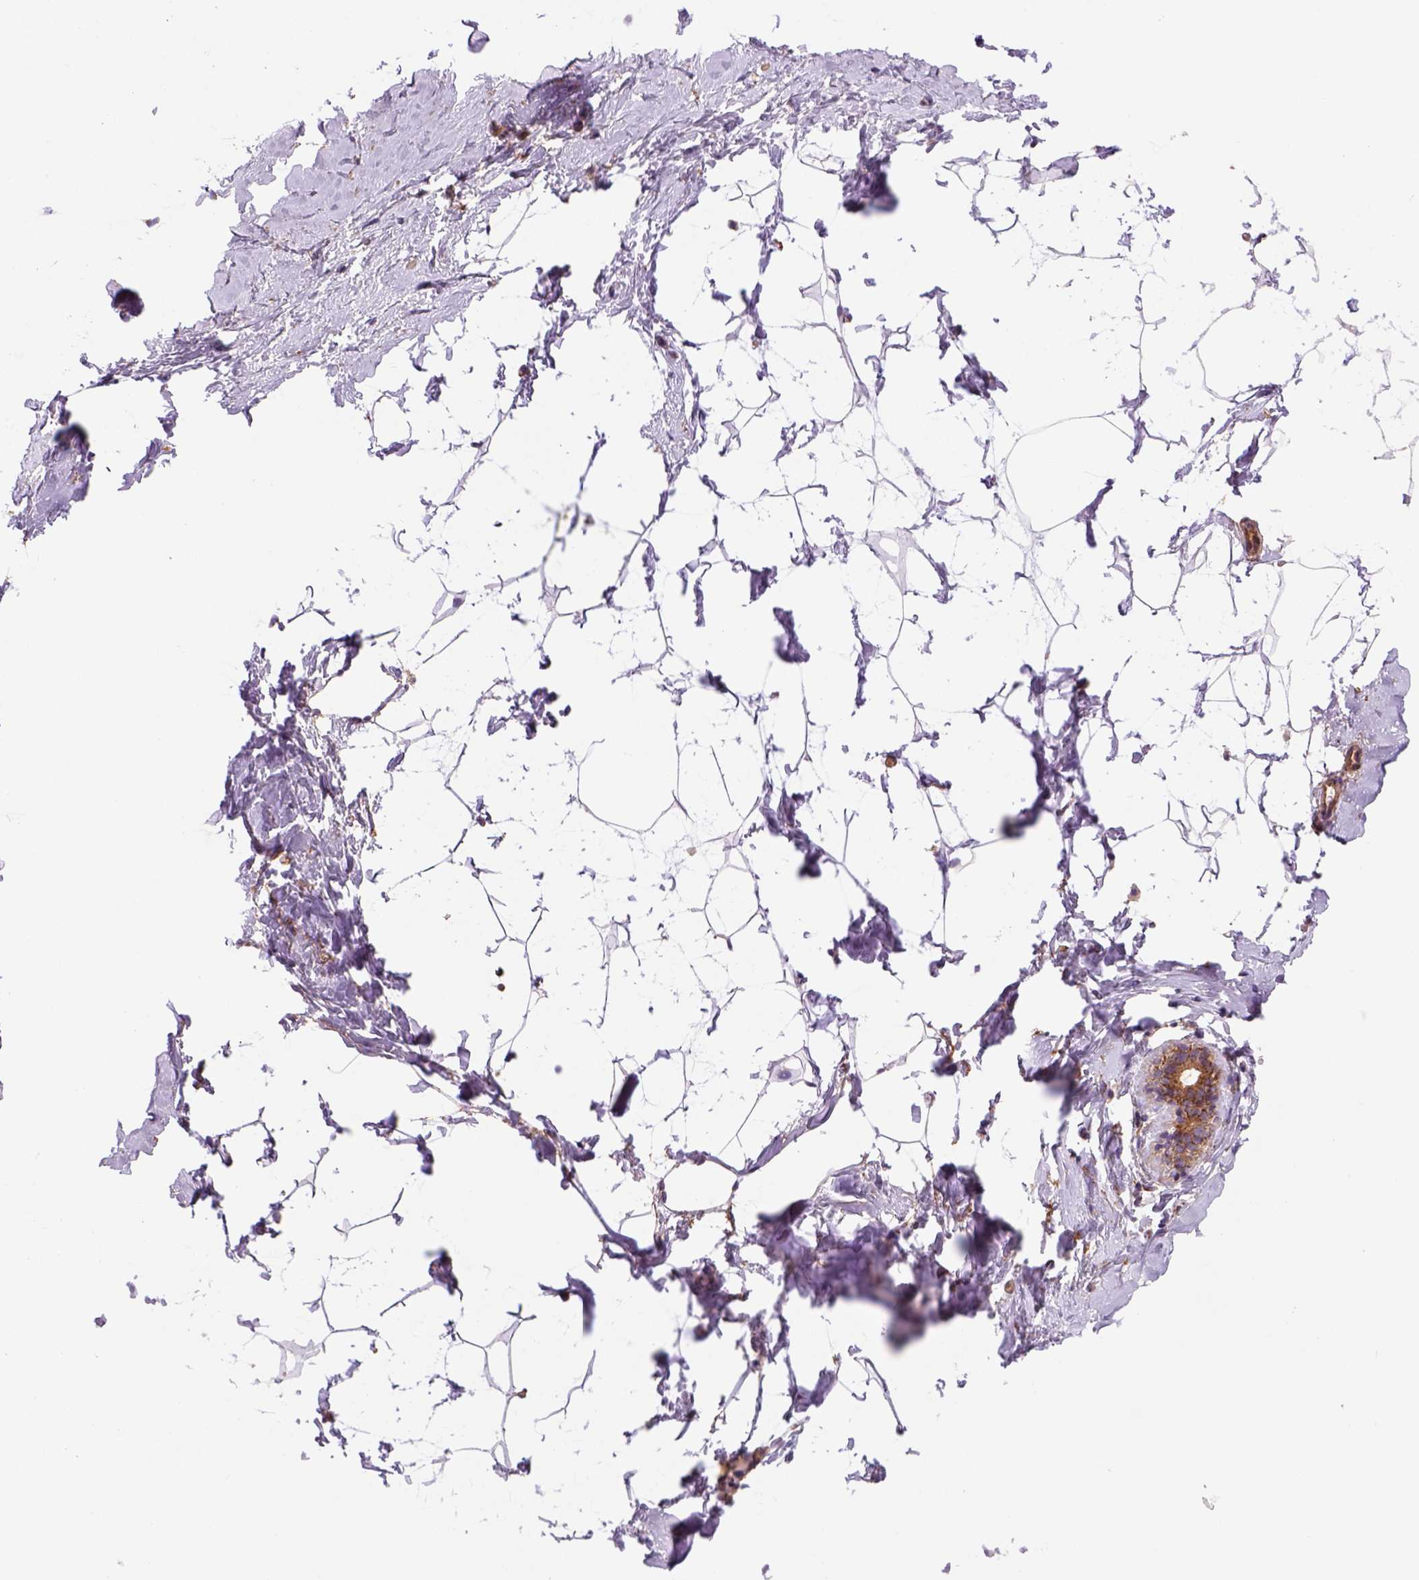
{"staining": {"intensity": "negative", "quantity": "none", "location": "none"}, "tissue": "breast", "cell_type": "Adipocytes", "image_type": "normal", "snomed": [{"axis": "morphology", "description": "Normal tissue, NOS"}, {"axis": "topography", "description": "Breast"}], "caption": "Human breast stained for a protein using IHC exhibits no positivity in adipocytes.", "gene": "WARS2", "patient": {"sex": "female", "age": 32}}